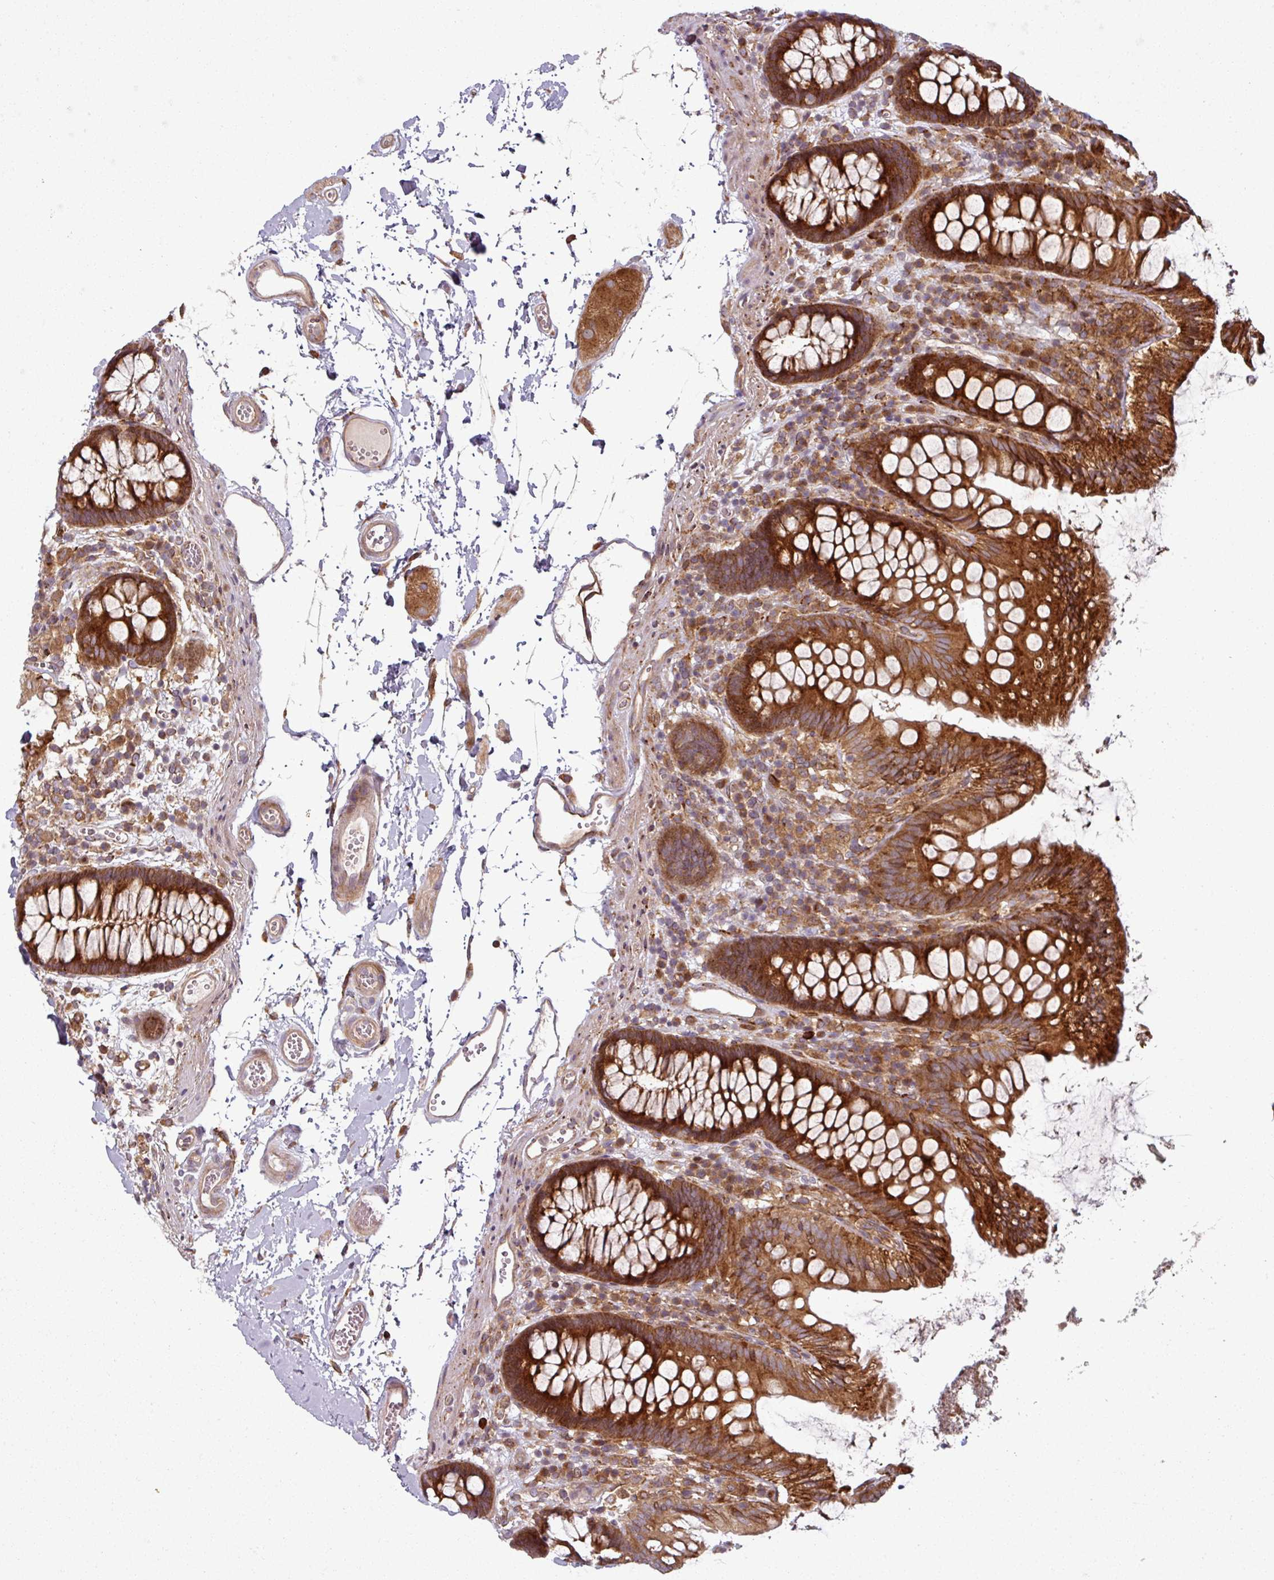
{"staining": {"intensity": "moderate", "quantity": ">75%", "location": "cytoplasmic/membranous"}, "tissue": "colon", "cell_type": "Endothelial cells", "image_type": "normal", "snomed": [{"axis": "morphology", "description": "Normal tissue, NOS"}, {"axis": "topography", "description": "Colon"}], "caption": "High-magnification brightfield microscopy of benign colon stained with DAB (brown) and counterstained with hematoxylin (blue). endothelial cells exhibit moderate cytoplasmic/membranous expression is seen in about>75% of cells.", "gene": "RAB5A", "patient": {"sex": "male", "age": 84}}